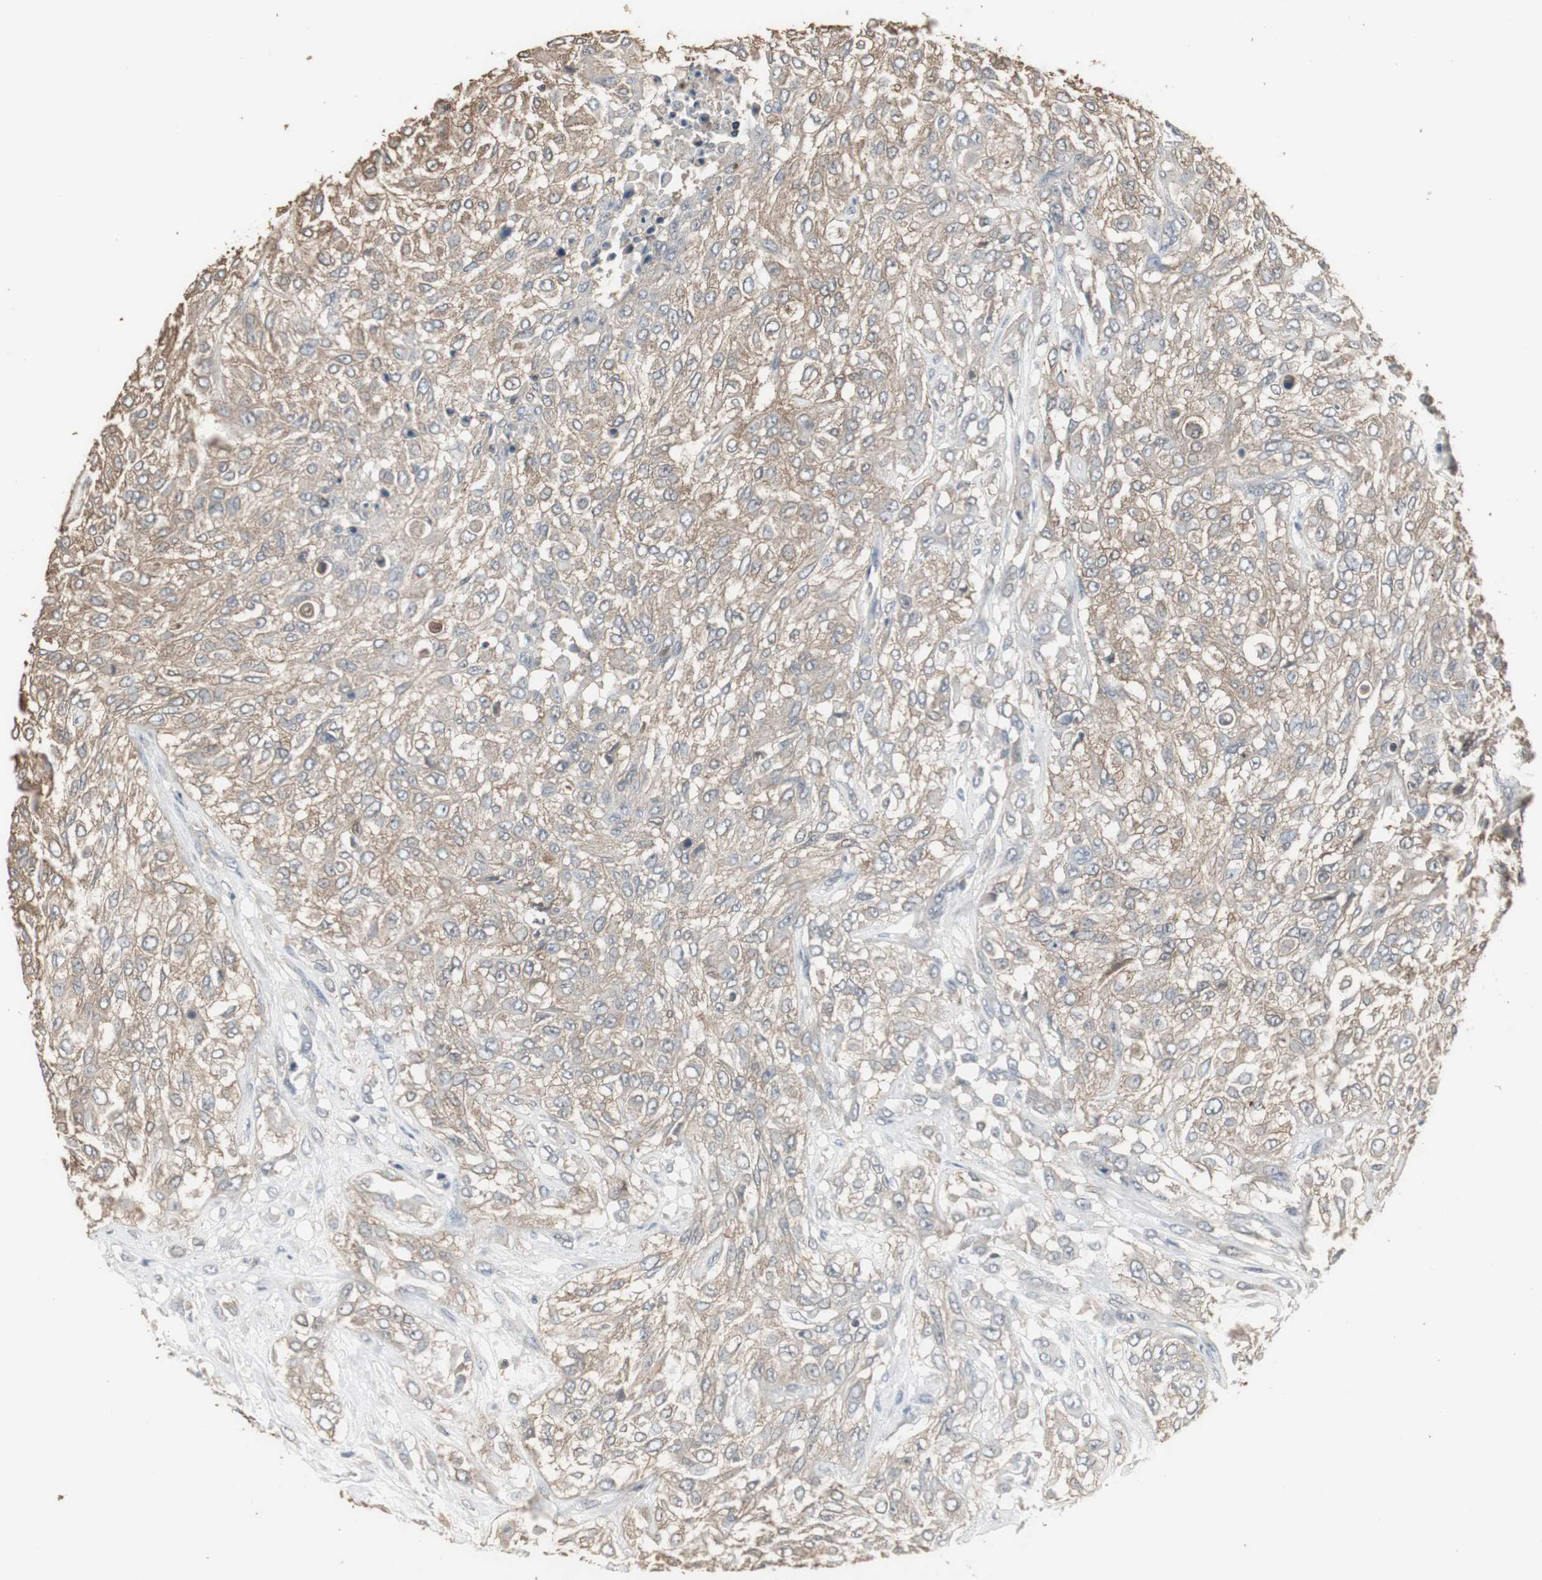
{"staining": {"intensity": "weak", "quantity": ">75%", "location": "cytoplasmic/membranous"}, "tissue": "urothelial cancer", "cell_type": "Tumor cells", "image_type": "cancer", "snomed": [{"axis": "morphology", "description": "Urothelial carcinoma, High grade"}, {"axis": "topography", "description": "Urinary bladder"}], "caption": "Immunohistochemical staining of human urothelial cancer exhibits low levels of weak cytoplasmic/membranous protein expression in about >75% of tumor cells.", "gene": "HPRT1", "patient": {"sex": "male", "age": 57}}